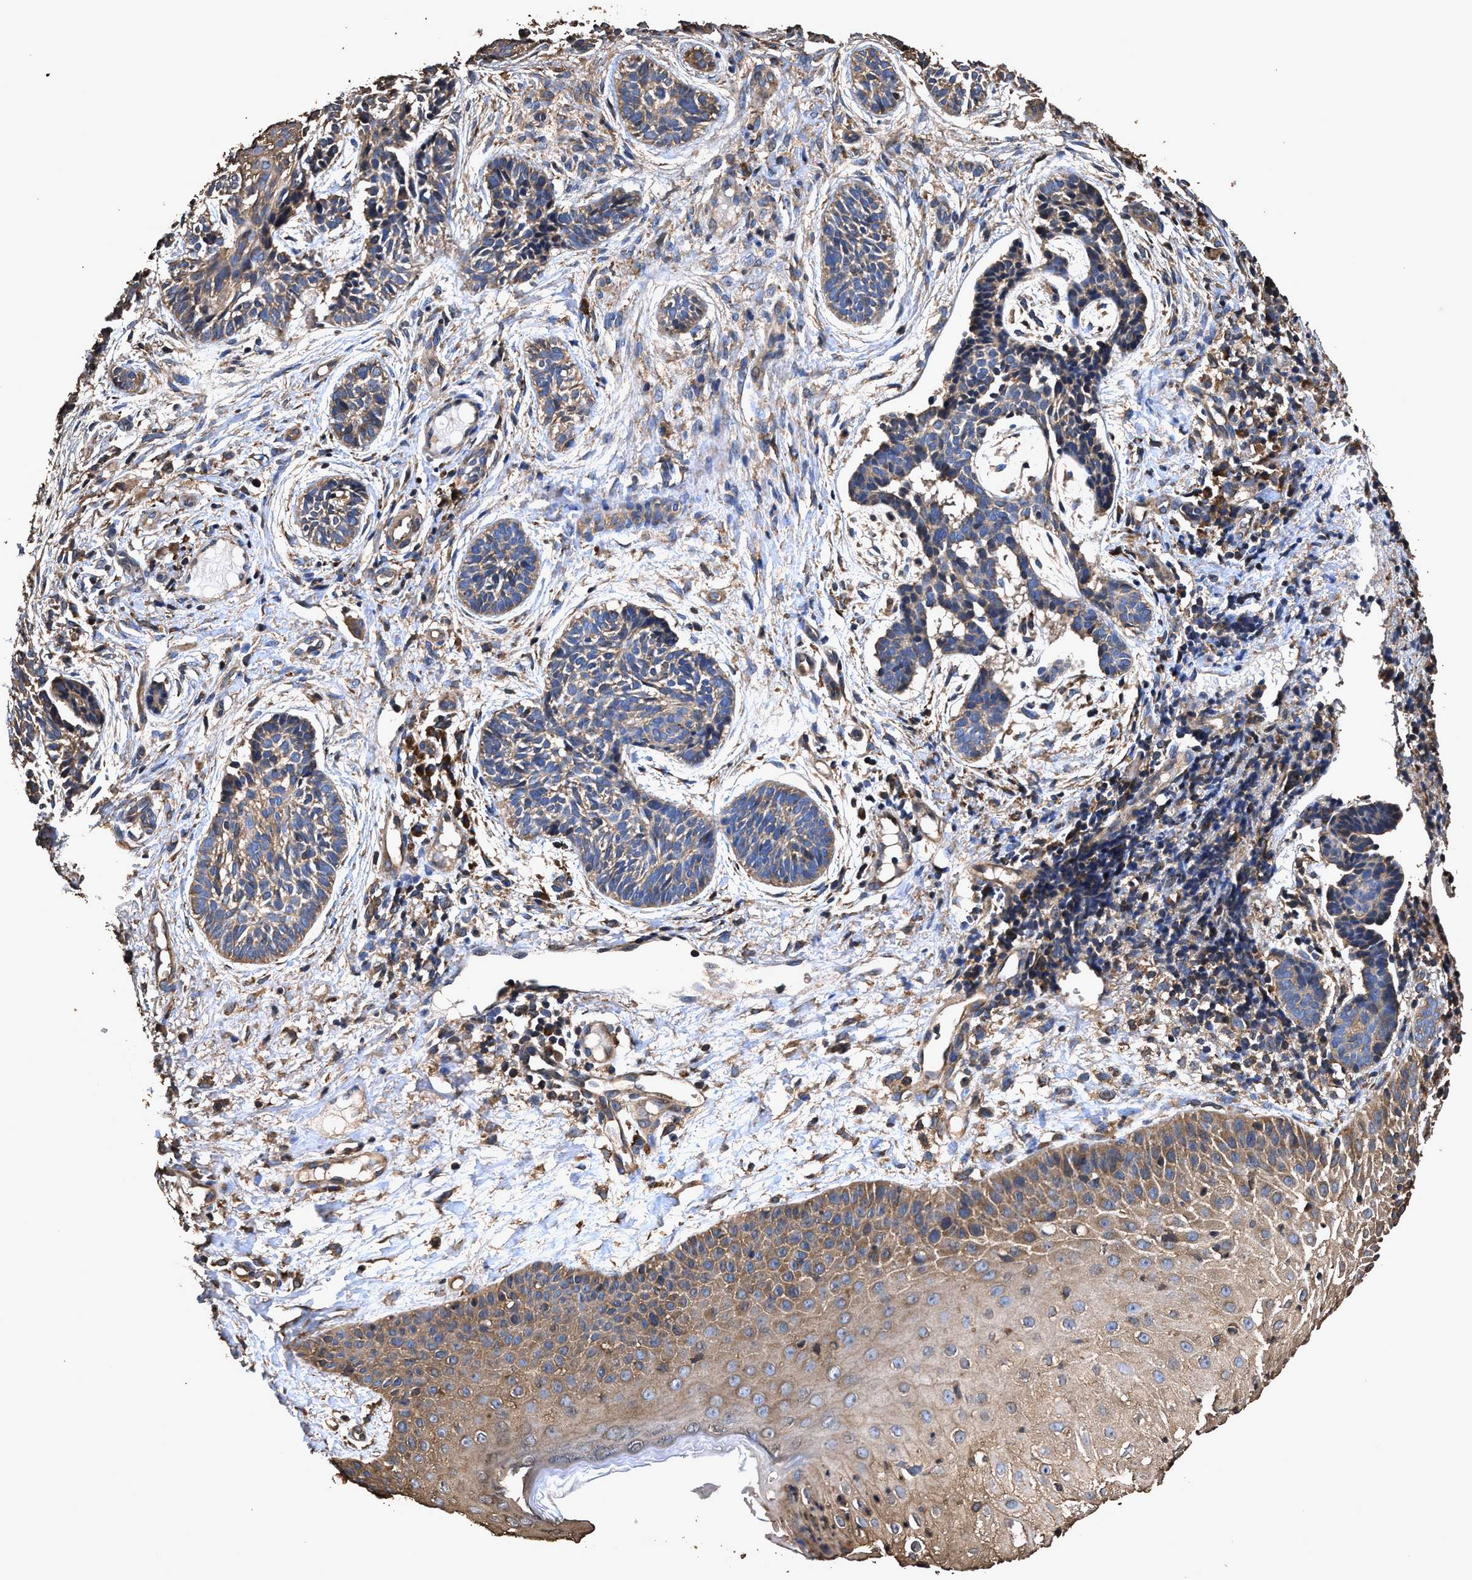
{"staining": {"intensity": "moderate", "quantity": "25%-75%", "location": "cytoplasmic/membranous"}, "tissue": "skin cancer", "cell_type": "Tumor cells", "image_type": "cancer", "snomed": [{"axis": "morphology", "description": "Normal tissue, NOS"}, {"axis": "morphology", "description": "Basal cell carcinoma"}, {"axis": "topography", "description": "Skin"}], "caption": "This photomicrograph reveals IHC staining of human basal cell carcinoma (skin), with medium moderate cytoplasmic/membranous positivity in approximately 25%-75% of tumor cells.", "gene": "ZMYND19", "patient": {"sex": "male", "age": 63}}